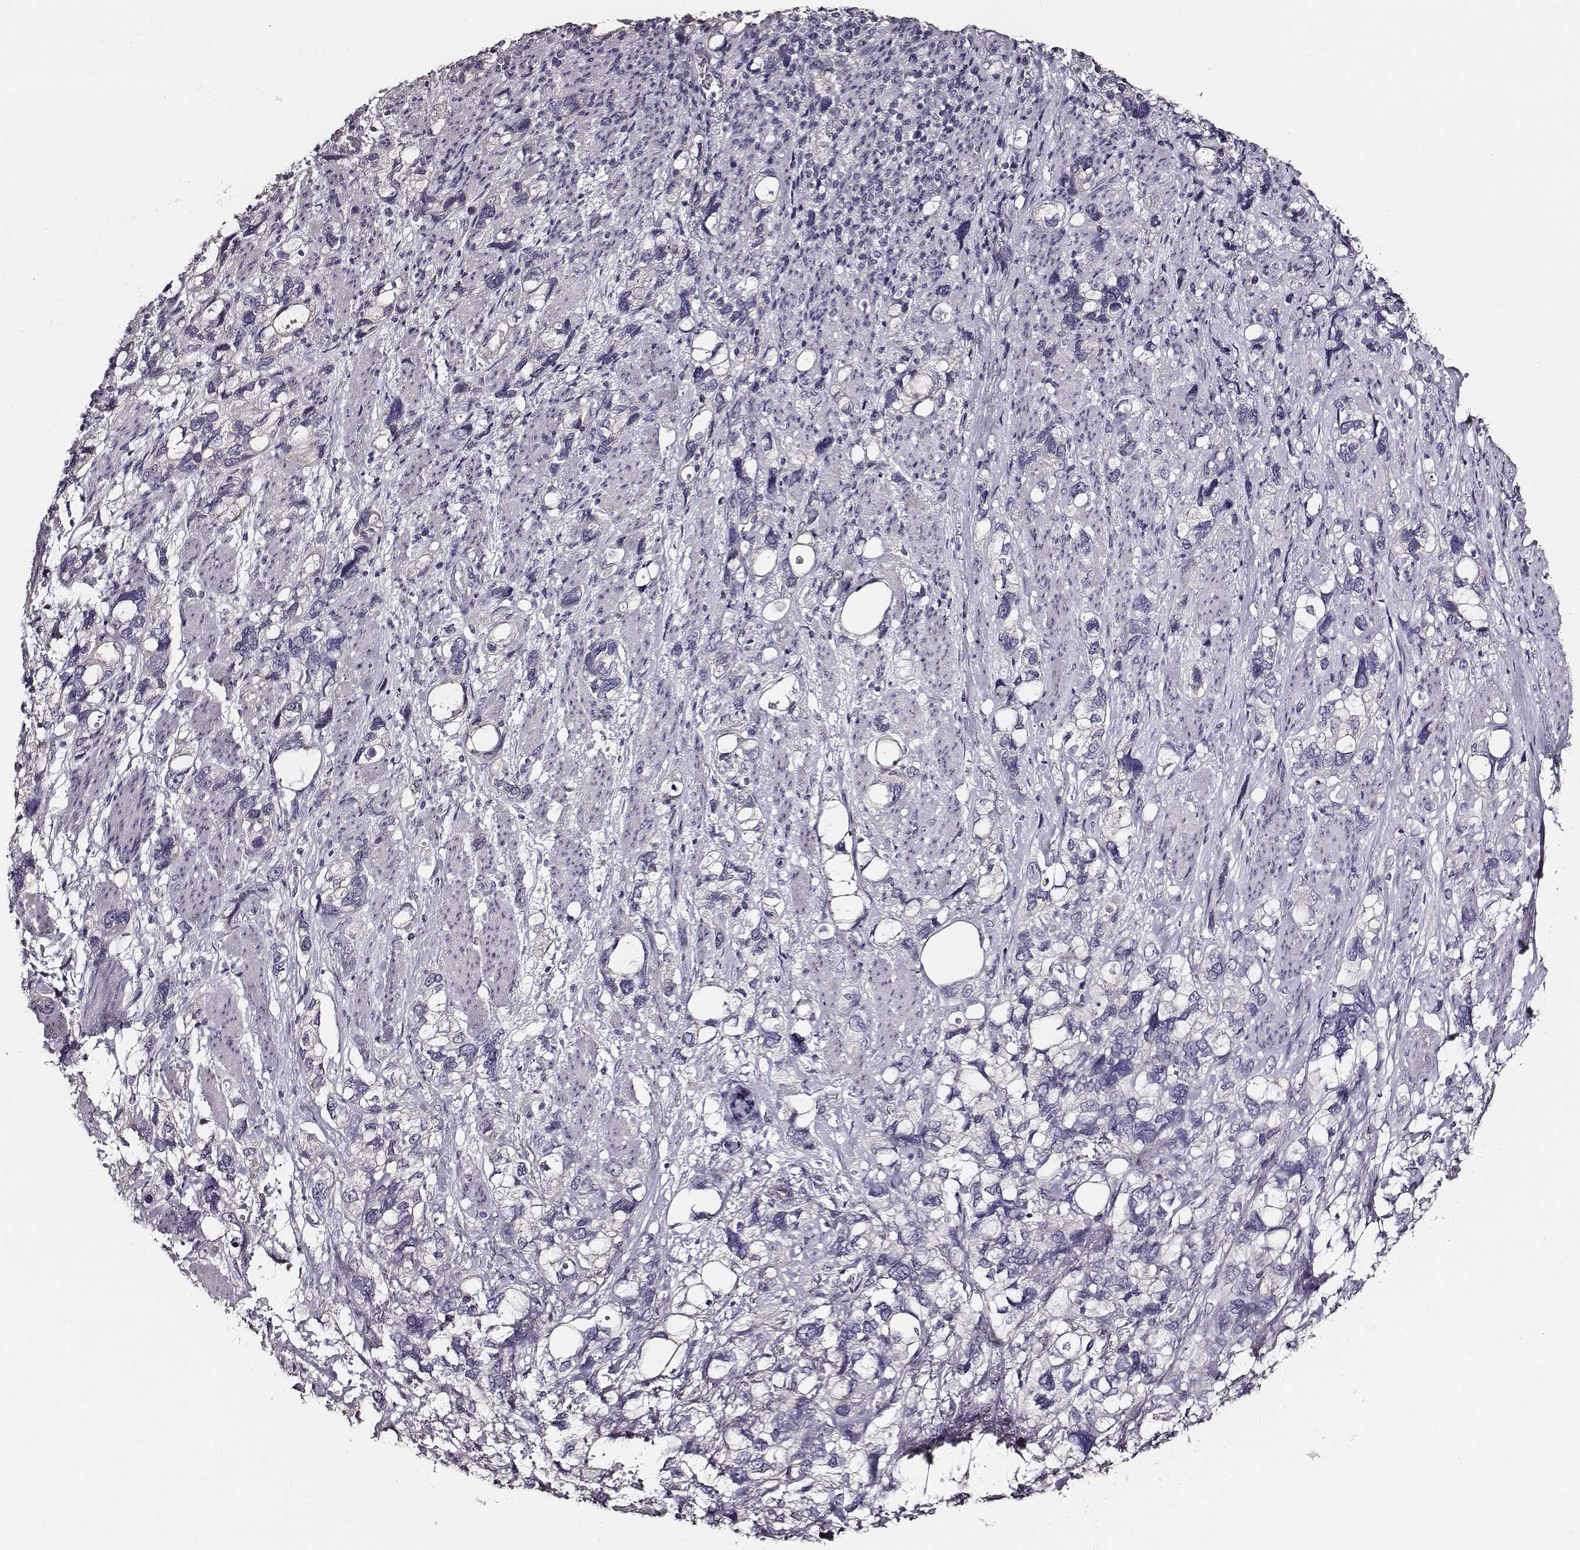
{"staining": {"intensity": "negative", "quantity": "none", "location": "none"}, "tissue": "stomach cancer", "cell_type": "Tumor cells", "image_type": "cancer", "snomed": [{"axis": "morphology", "description": "Adenocarcinoma, NOS"}, {"axis": "topography", "description": "Stomach, upper"}], "caption": "Tumor cells show no significant expression in adenocarcinoma (stomach).", "gene": "AADAT", "patient": {"sex": "female", "age": 81}}